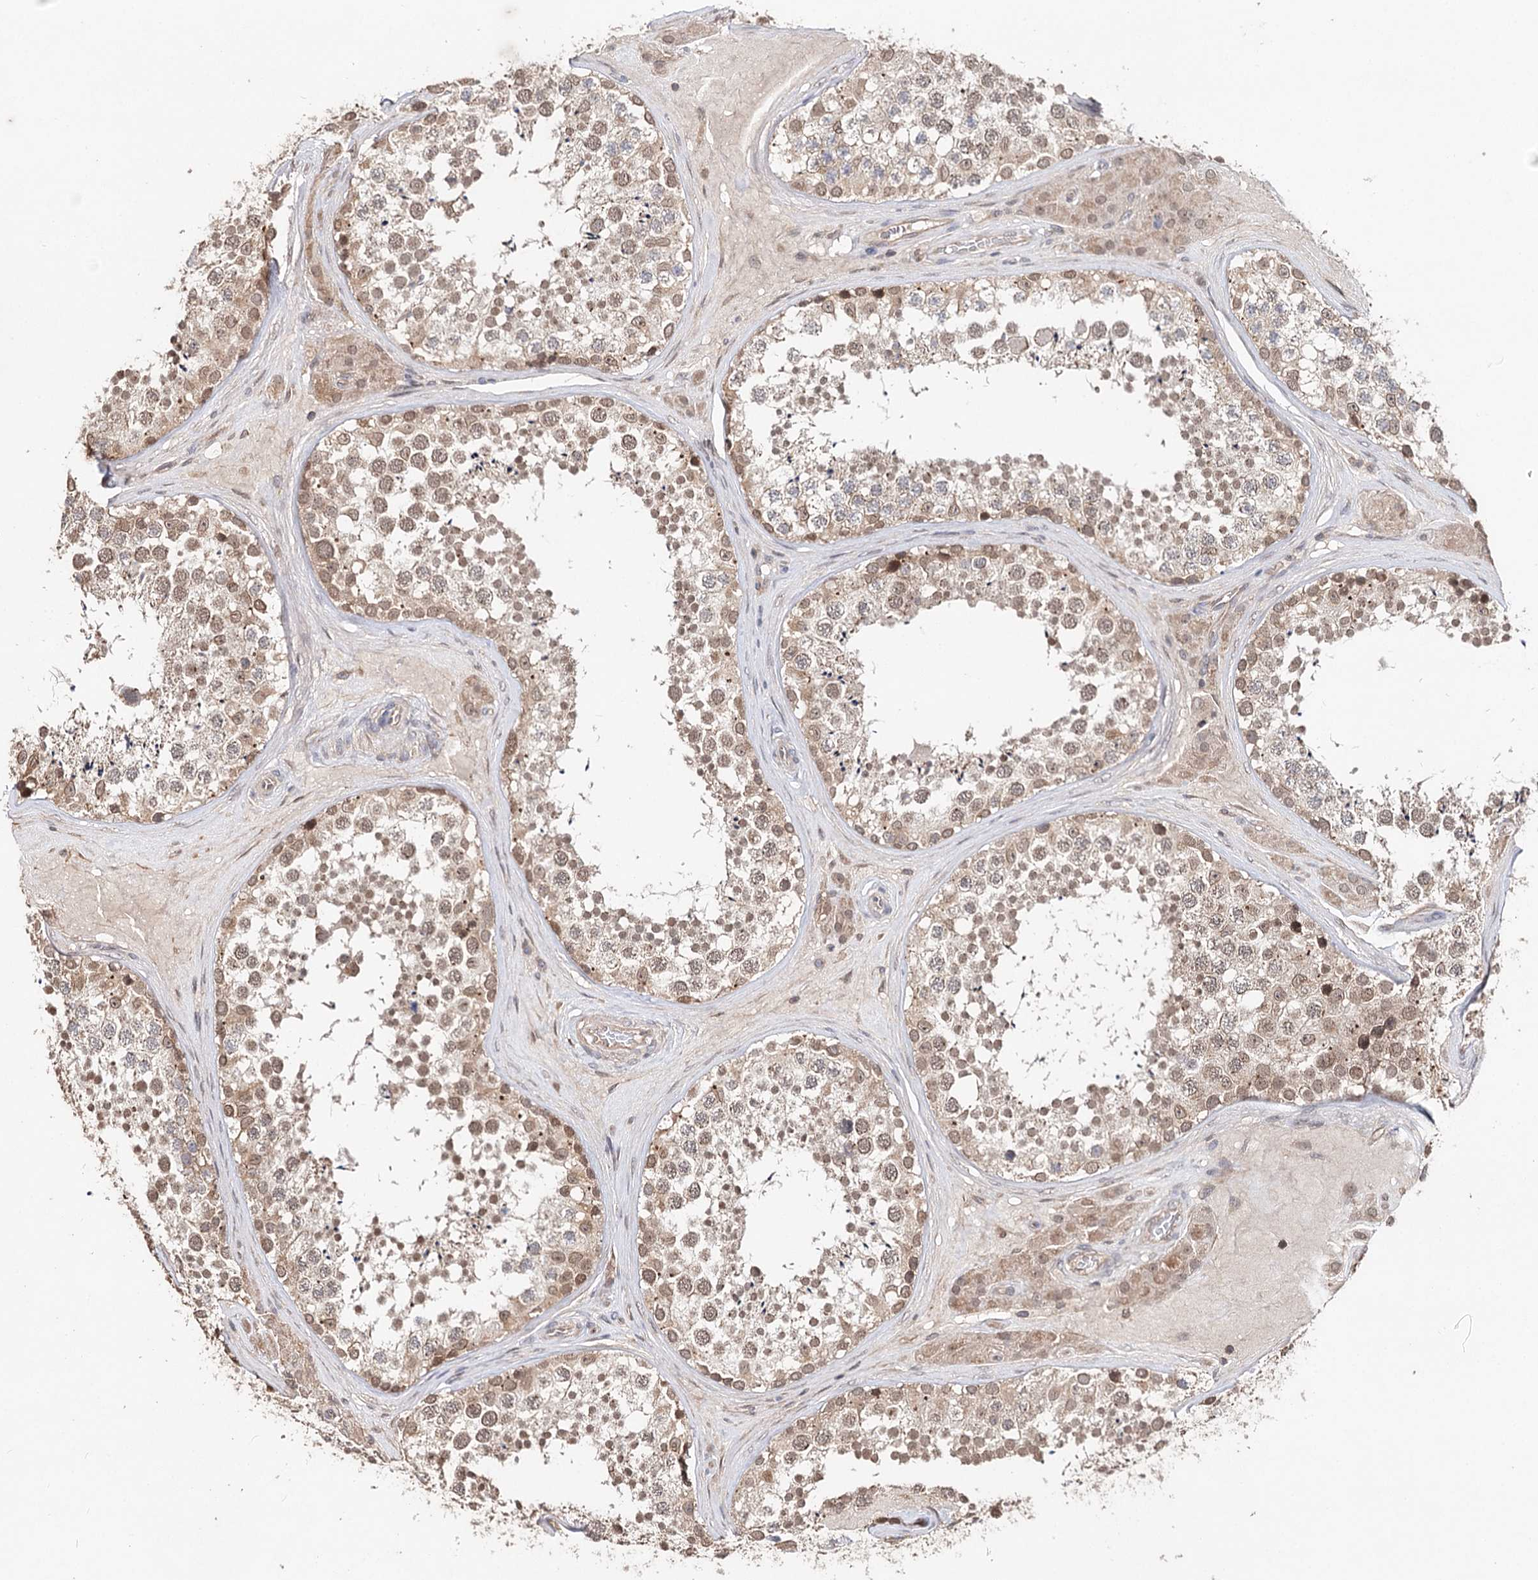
{"staining": {"intensity": "moderate", "quantity": ">75%", "location": "cytoplasmic/membranous,nuclear"}, "tissue": "testis", "cell_type": "Cells in seminiferous ducts", "image_type": "normal", "snomed": [{"axis": "morphology", "description": "Normal tissue, NOS"}, {"axis": "topography", "description": "Testis"}], "caption": "Benign testis demonstrates moderate cytoplasmic/membranous,nuclear expression in about >75% of cells in seminiferous ducts (IHC, brightfield microscopy, high magnification)..", "gene": "NOPCHAP1", "patient": {"sex": "male", "age": 46}}